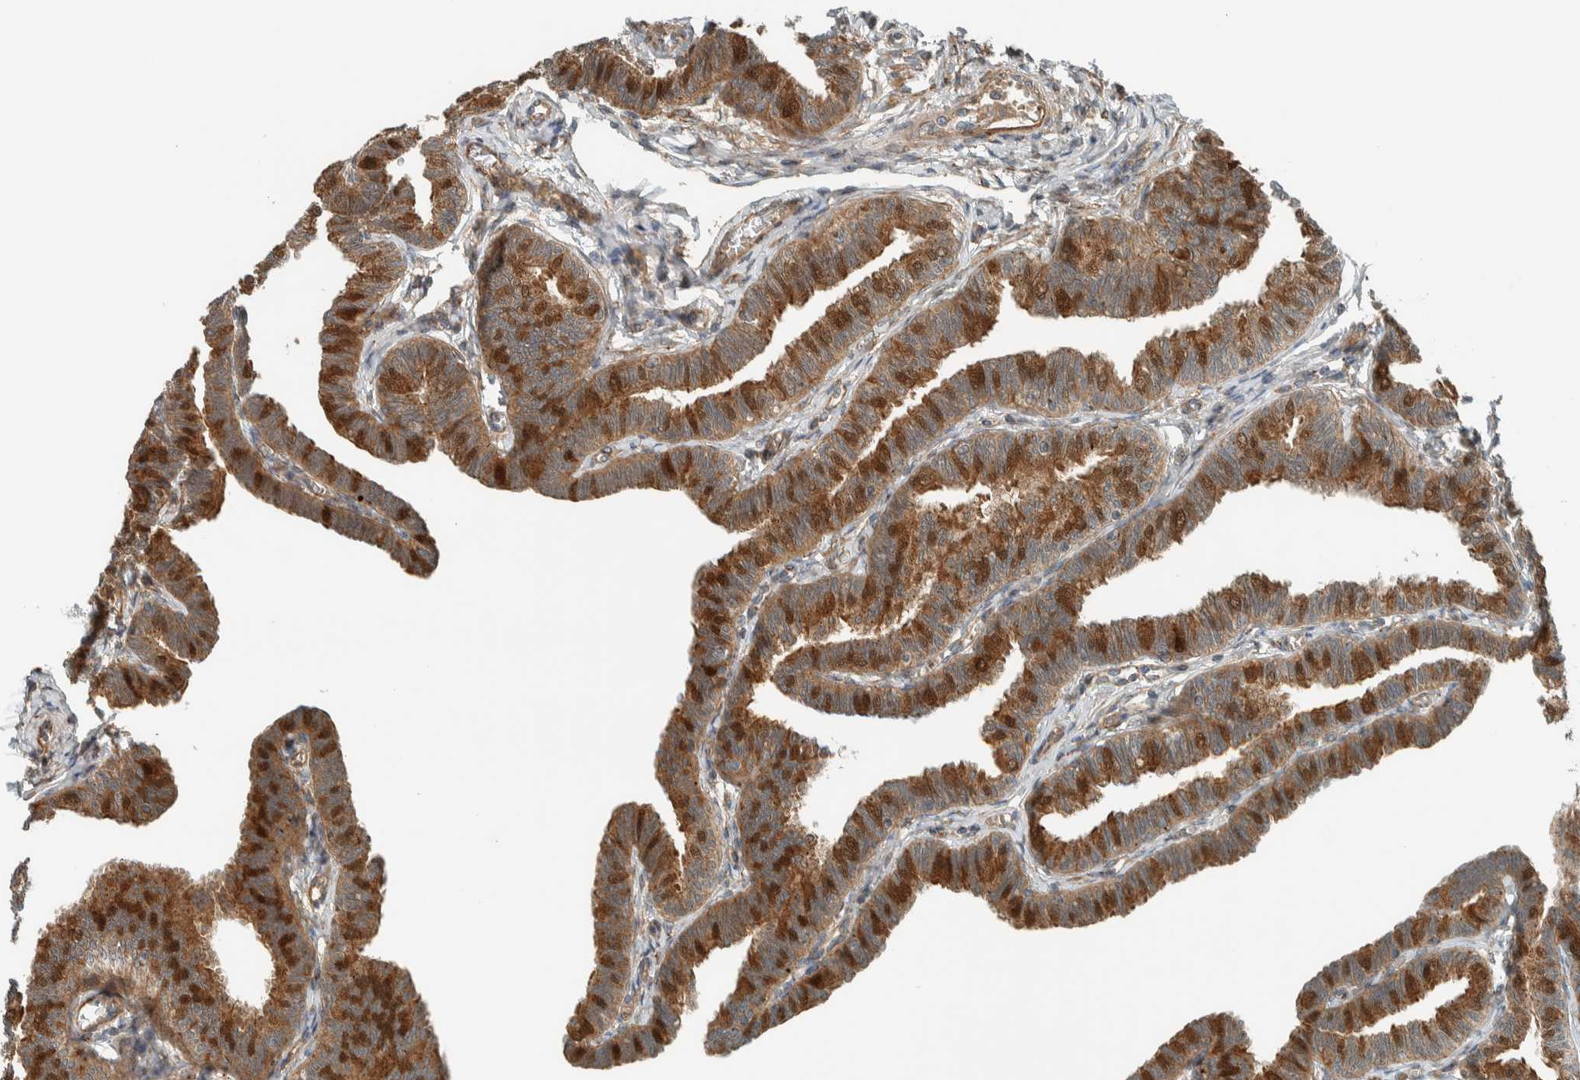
{"staining": {"intensity": "strong", "quantity": ">75%", "location": "cytoplasmic/membranous"}, "tissue": "fallopian tube", "cell_type": "Glandular cells", "image_type": "normal", "snomed": [{"axis": "morphology", "description": "Normal tissue, NOS"}, {"axis": "topography", "description": "Fallopian tube"}, {"axis": "topography", "description": "Ovary"}], "caption": "About >75% of glandular cells in normal fallopian tube reveal strong cytoplasmic/membranous protein staining as visualized by brown immunohistochemical staining.", "gene": "EXOC7", "patient": {"sex": "female", "age": 23}}